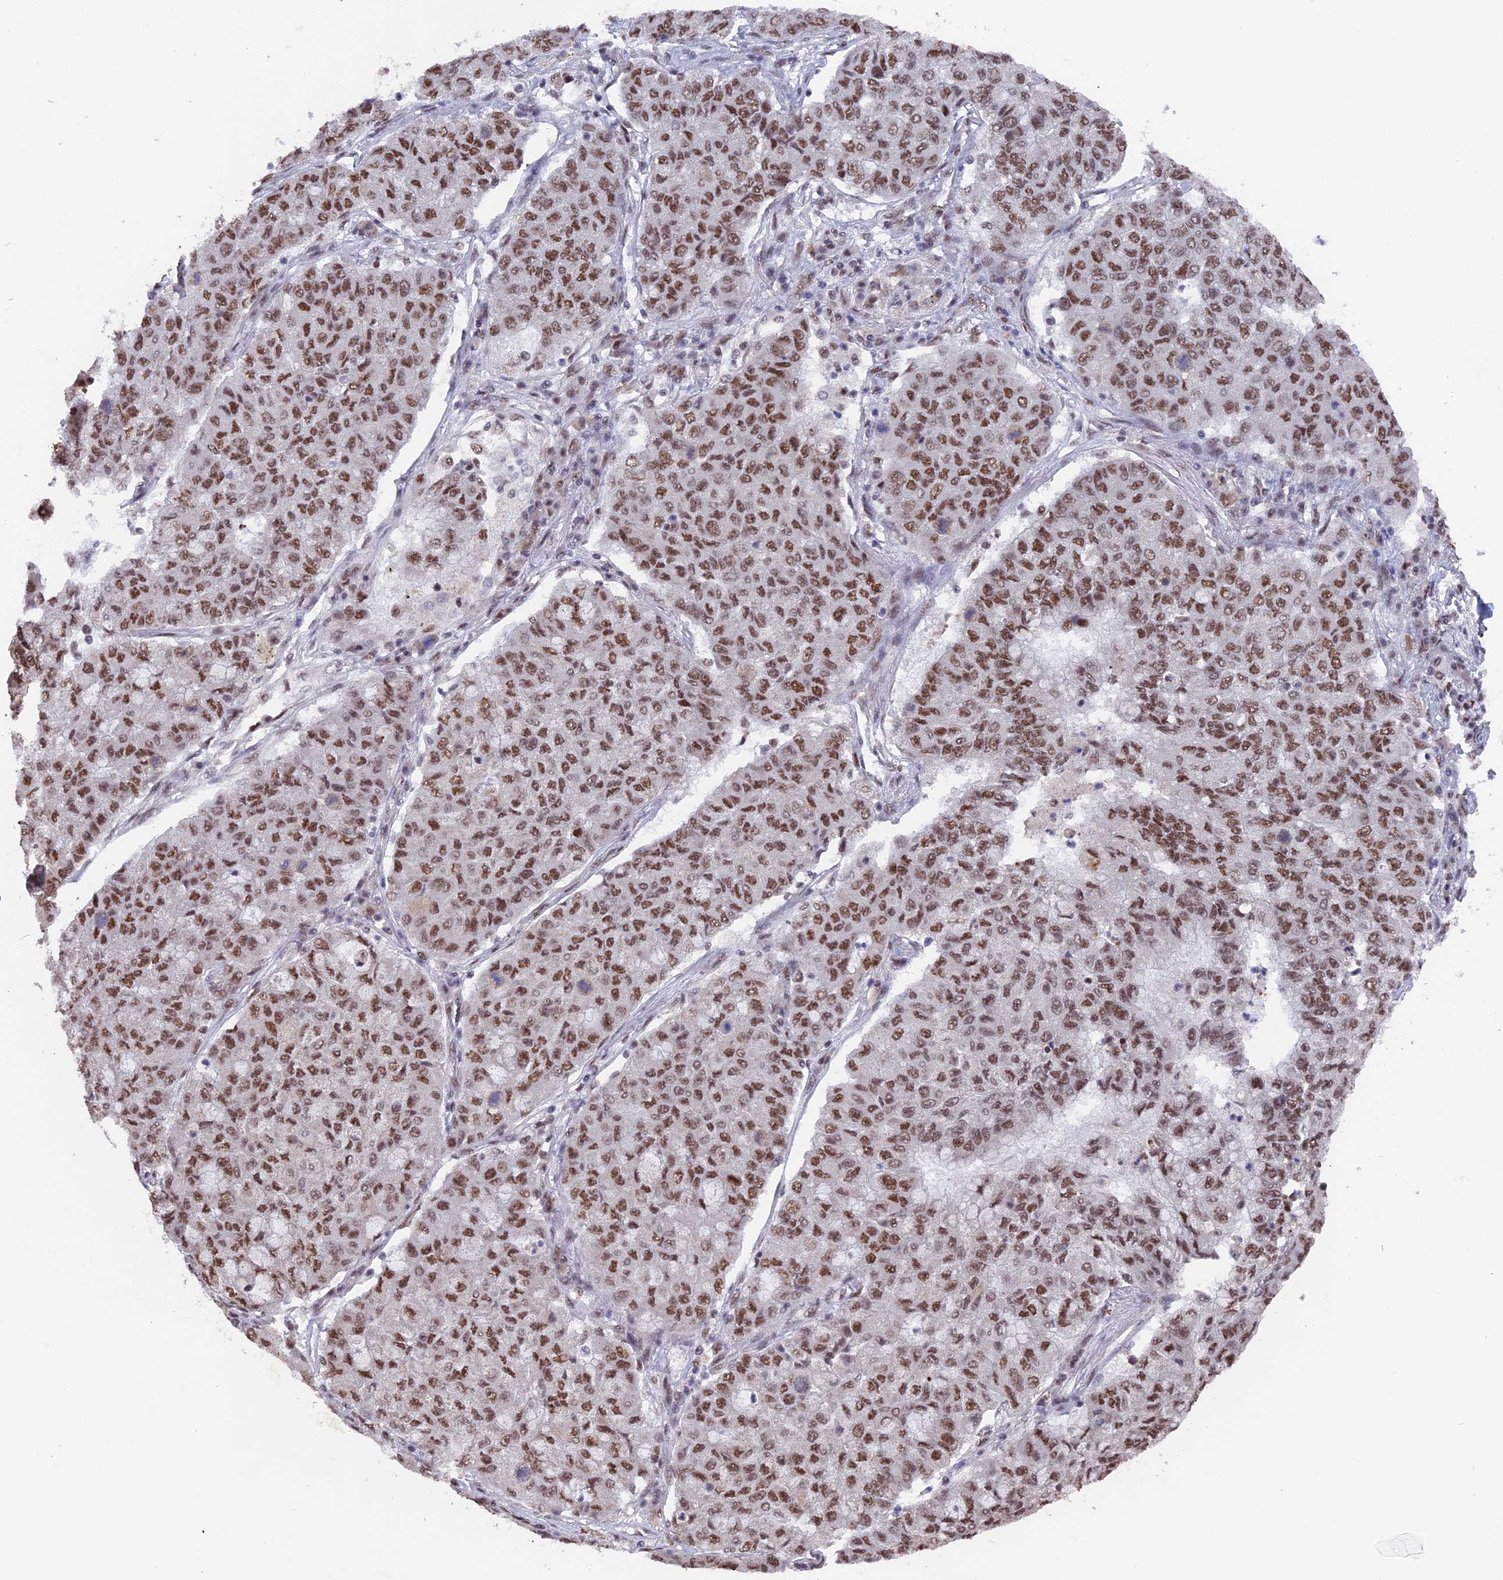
{"staining": {"intensity": "moderate", "quantity": ">75%", "location": "nuclear"}, "tissue": "lung cancer", "cell_type": "Tumor cells", "image_type": "cancer", "snomed": [{"axis": "morphology", "description": "Squamous cell carcinoma, NOS"}, {"axis": "topography", "description": "Lung"}], "caption": "There is medium levels of moderate nuclear positivity in tumor cells of squamous cell carcinoma (lung), as demonstrated by immunohistochemical staining (brown color).", "gene": "SF3A2", "patient": {"sex": "male", "age": 74}}